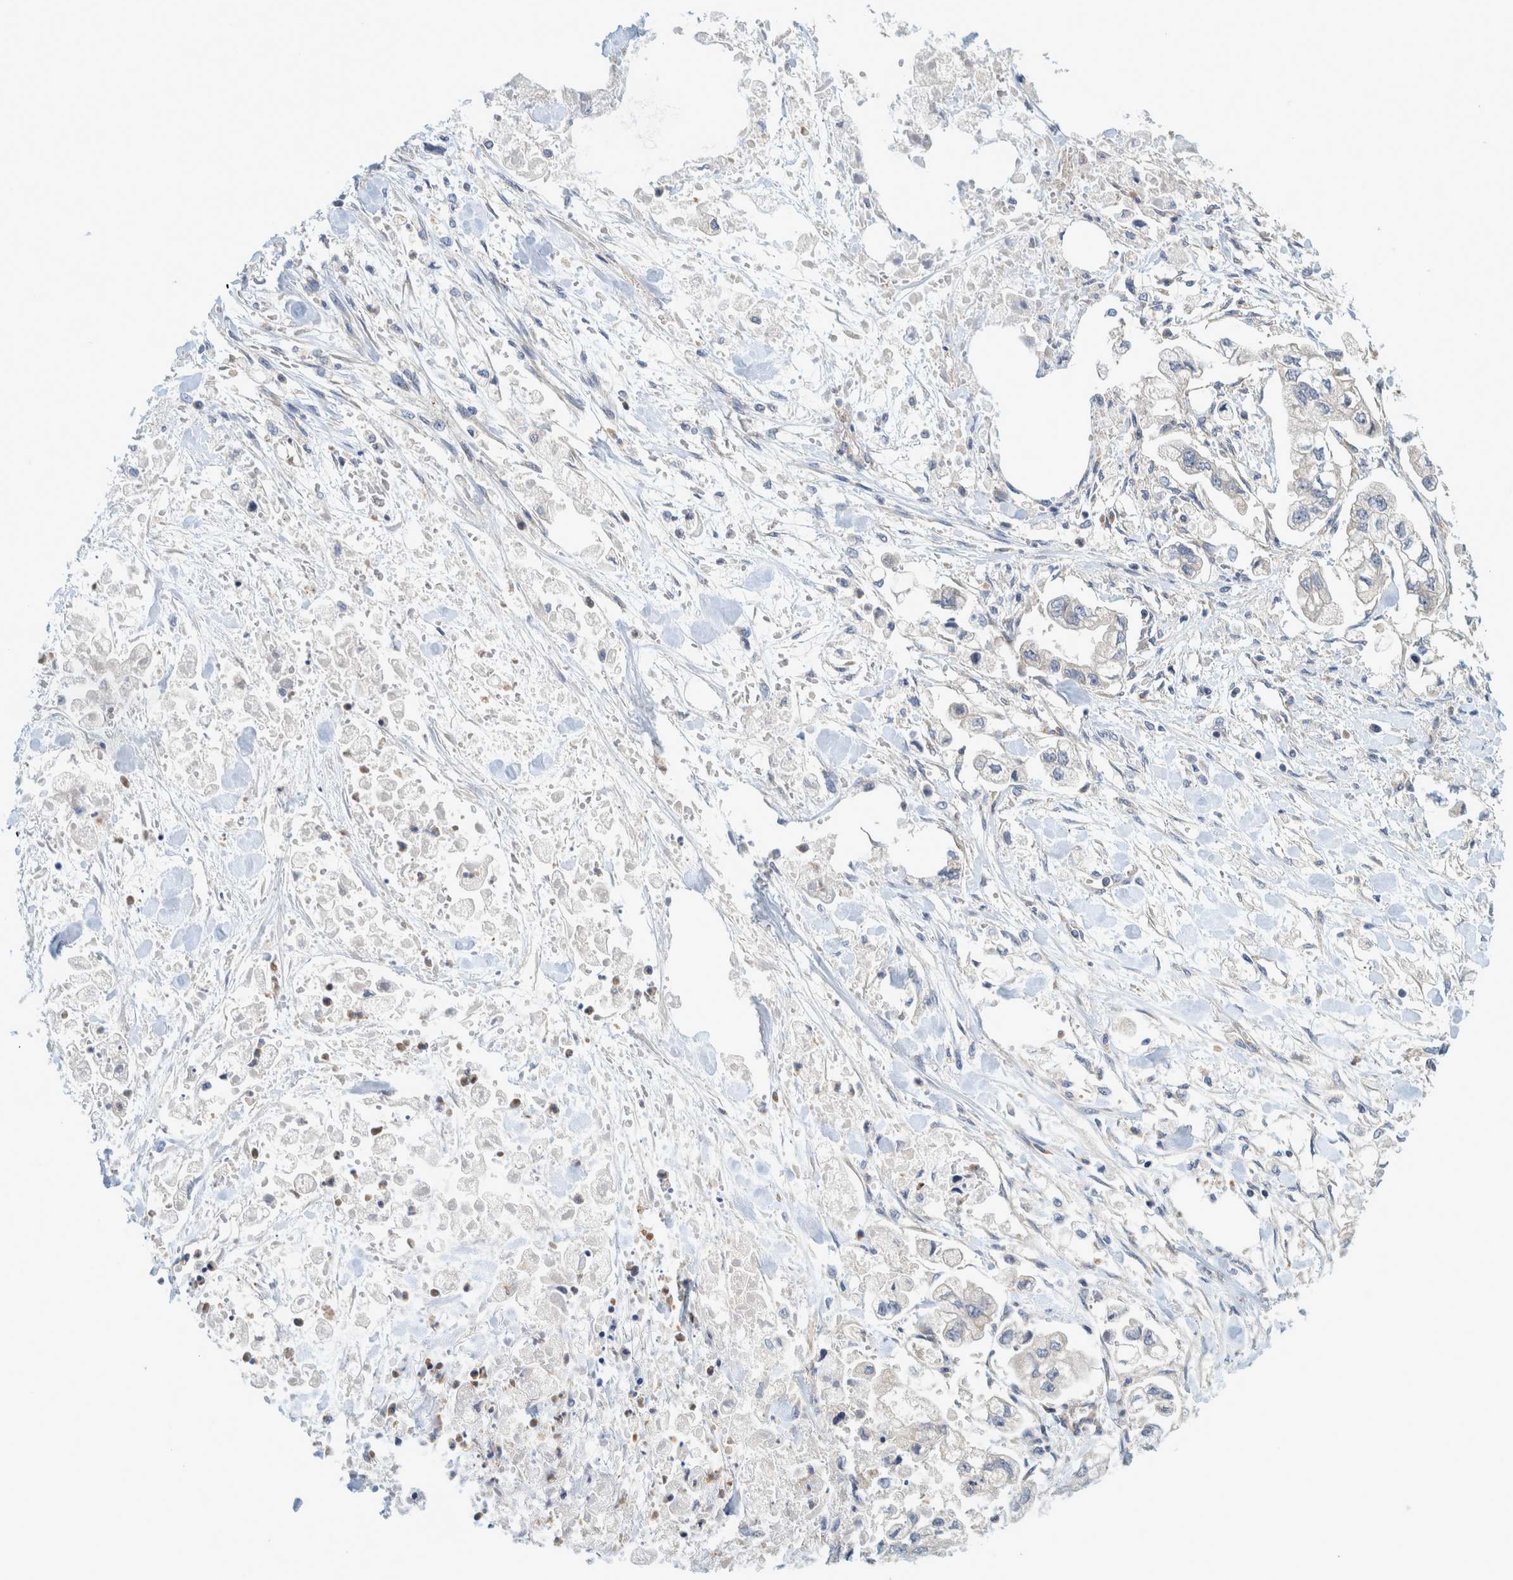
{"staining": {"intensity": "negative", "quantity": "none", "location": "none"}, "tissue": "stomach cancer", "cell_type": "Tumor cells", "image_type": "cancer", "snomed": [{"axis": "morphology", "description": "Normal tissue, NOS"}, {"axis": "morphology", "description": "Adenocarcinoma, NOS"}, {"axis": "topography", "description": "Stomach"}], "caption": "Immunohistochemistry histopathology image of neoplastic tissue: stomach cancer (adenocarcinoma) stained with DAB demonstrates no significant protein positivity in tumor cells.", "gene": "ZNF324B", "patient": {"sex": "male", "age": 62}}